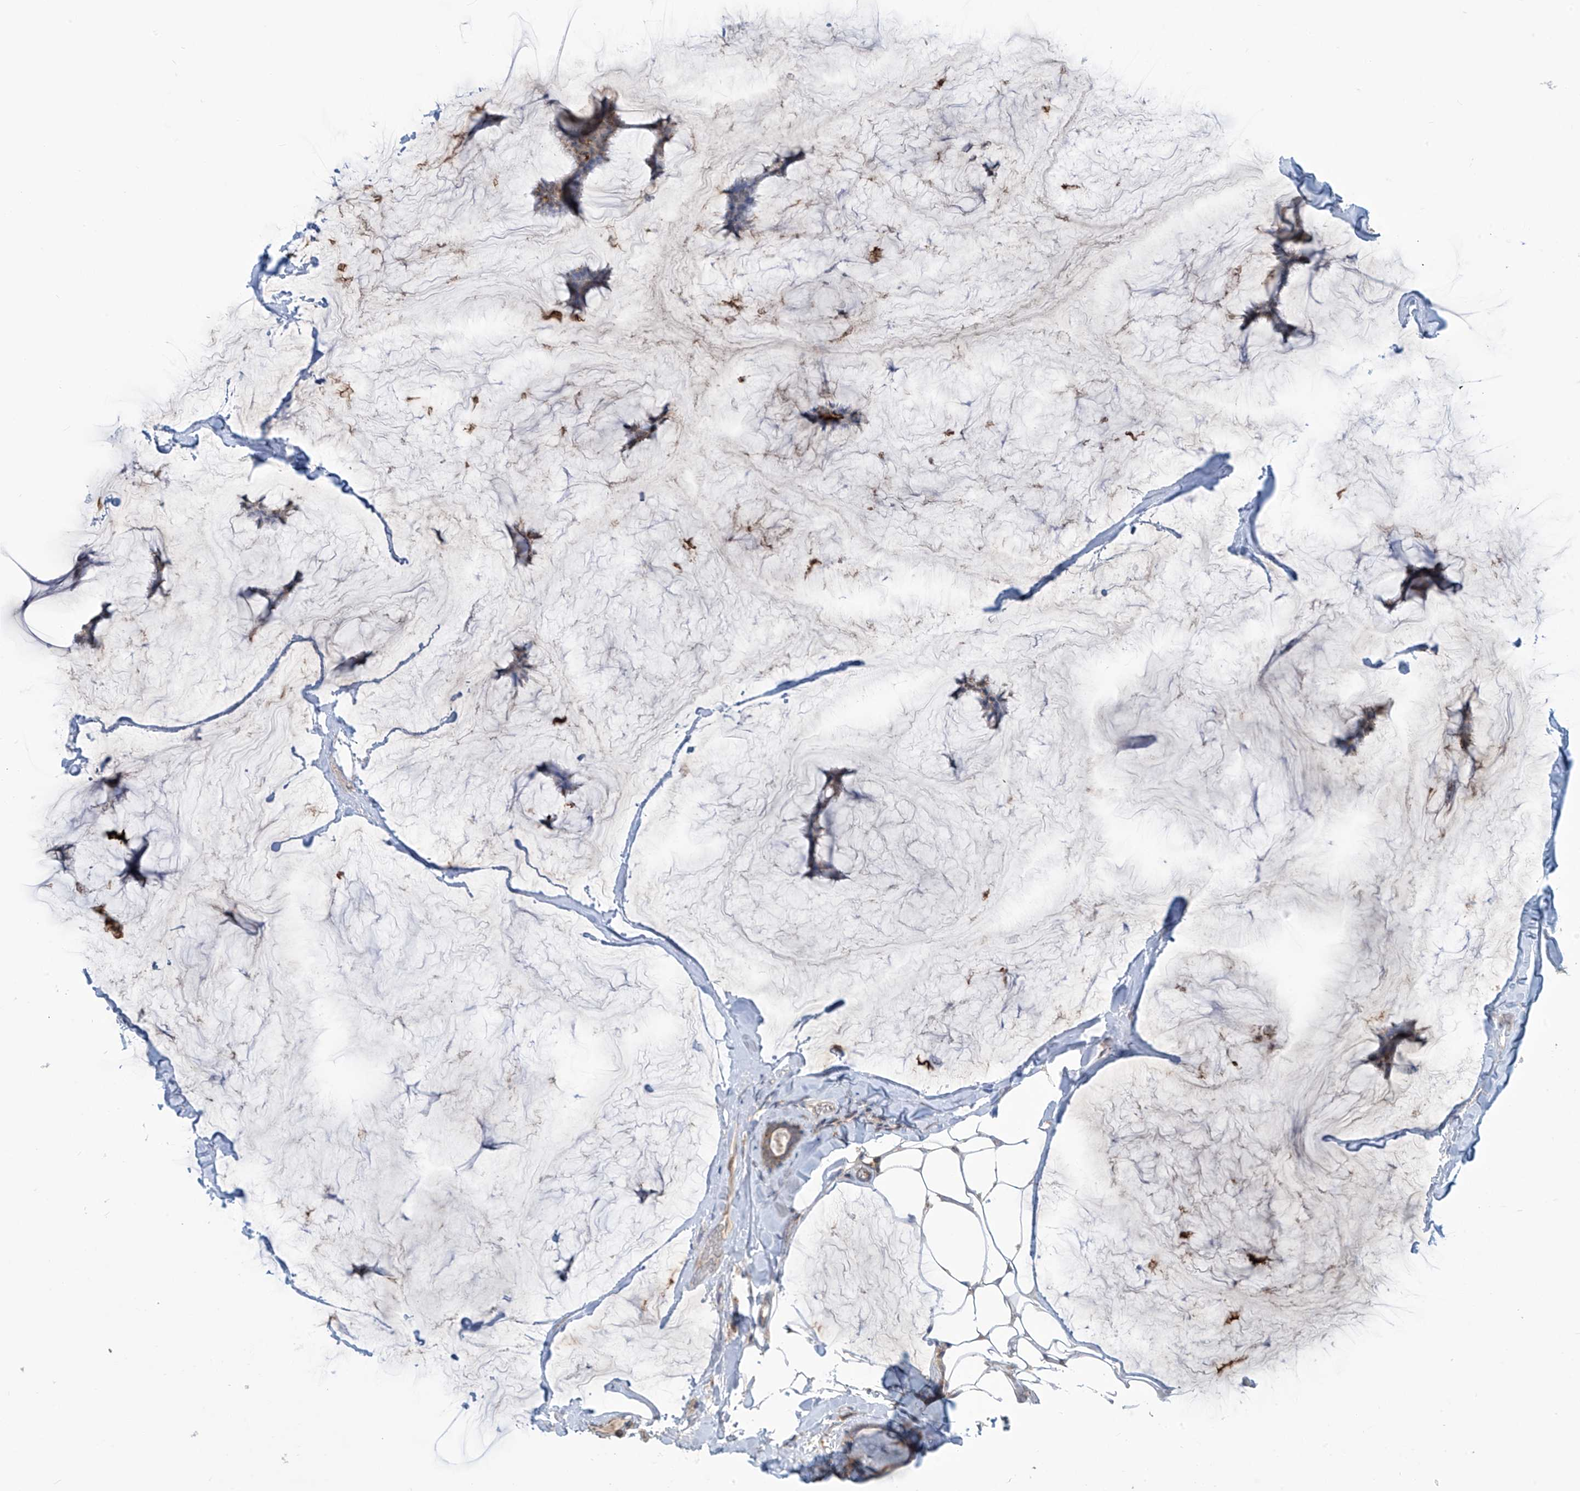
{"staining": {"intensity": "moderate", "quantity": "<25%", "location": "cytoplasmic/membranous"}, "tissue": "breast cancer", "cell_type": "Tumor cells", "image_type": "cancer", "snomed": [{"axis": "morphology", "description": "Duct carcinoma"}, {"axis": "topography", "description": "Breast"}], "caption": "Breast infiltrating ductal carcinoma stained for a protein (brown) shows moderate cytoplasmic/membranous positive expression in about <25% of tumor cells.", "gene": "PARVG", "patient": {"sex": "female", "age": 93}}